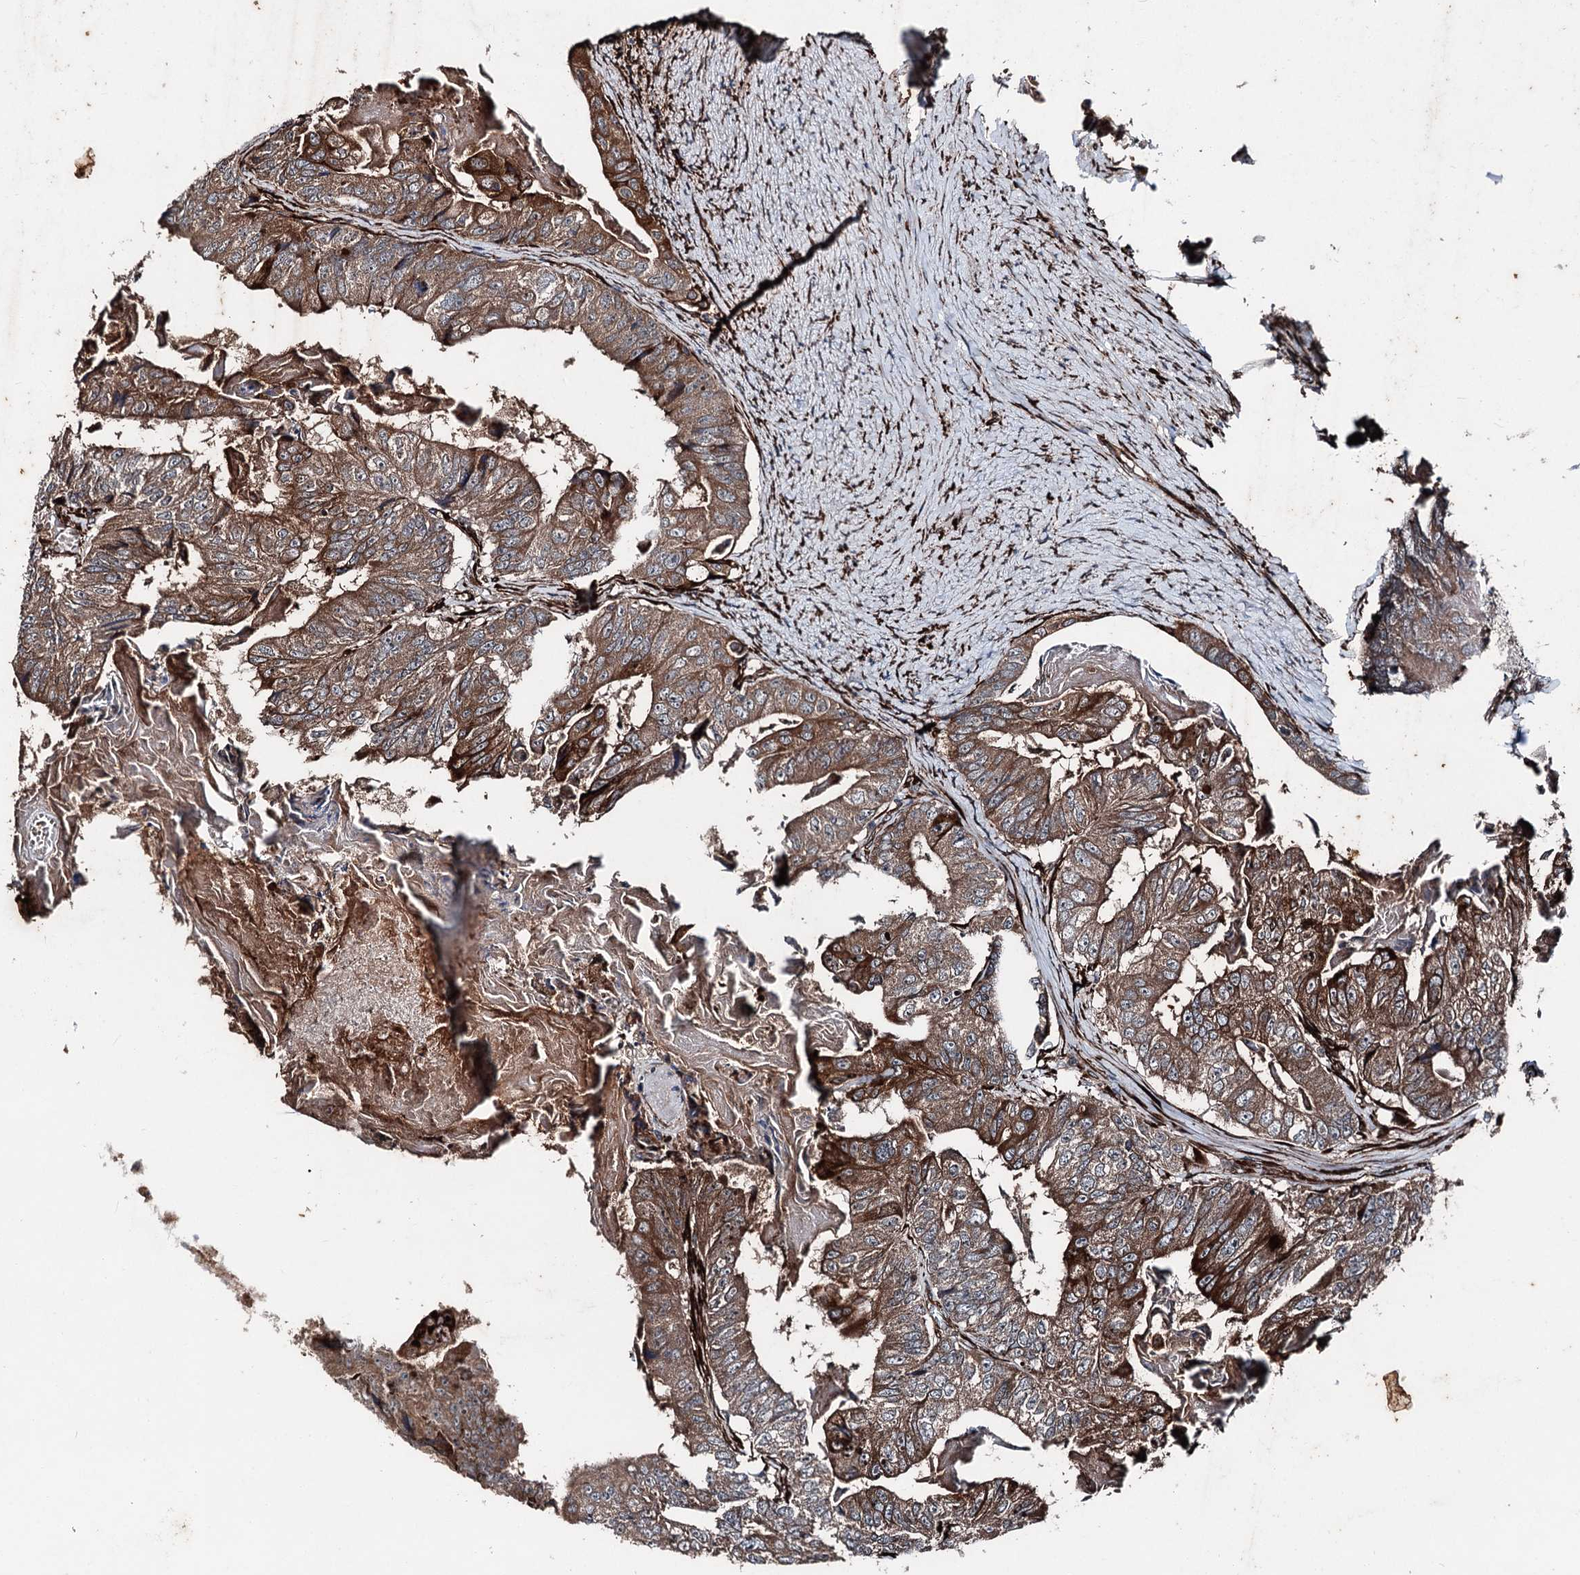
{"staining": {"intensity": "strong", "quantity": ">75%", "location": "cytoplasmic/membranous"}, "tissue": "colorectal cancer", "cell_type": "Tumor cells", "image_type": "cancer", "snomed": [{"axis": "morphology", "description": "Adenocarcinoma, NOS"}, {"axis": "topography", "description": "Colon"}], "caption": "The immunohistochemical stain shows strong cytoplasmic/membranous staining in tumor cells of colorectal cancer (adenocarcinoma) tissue.", "gene": "DDIAS", "patient": {"sex": "female", "age": 67}}